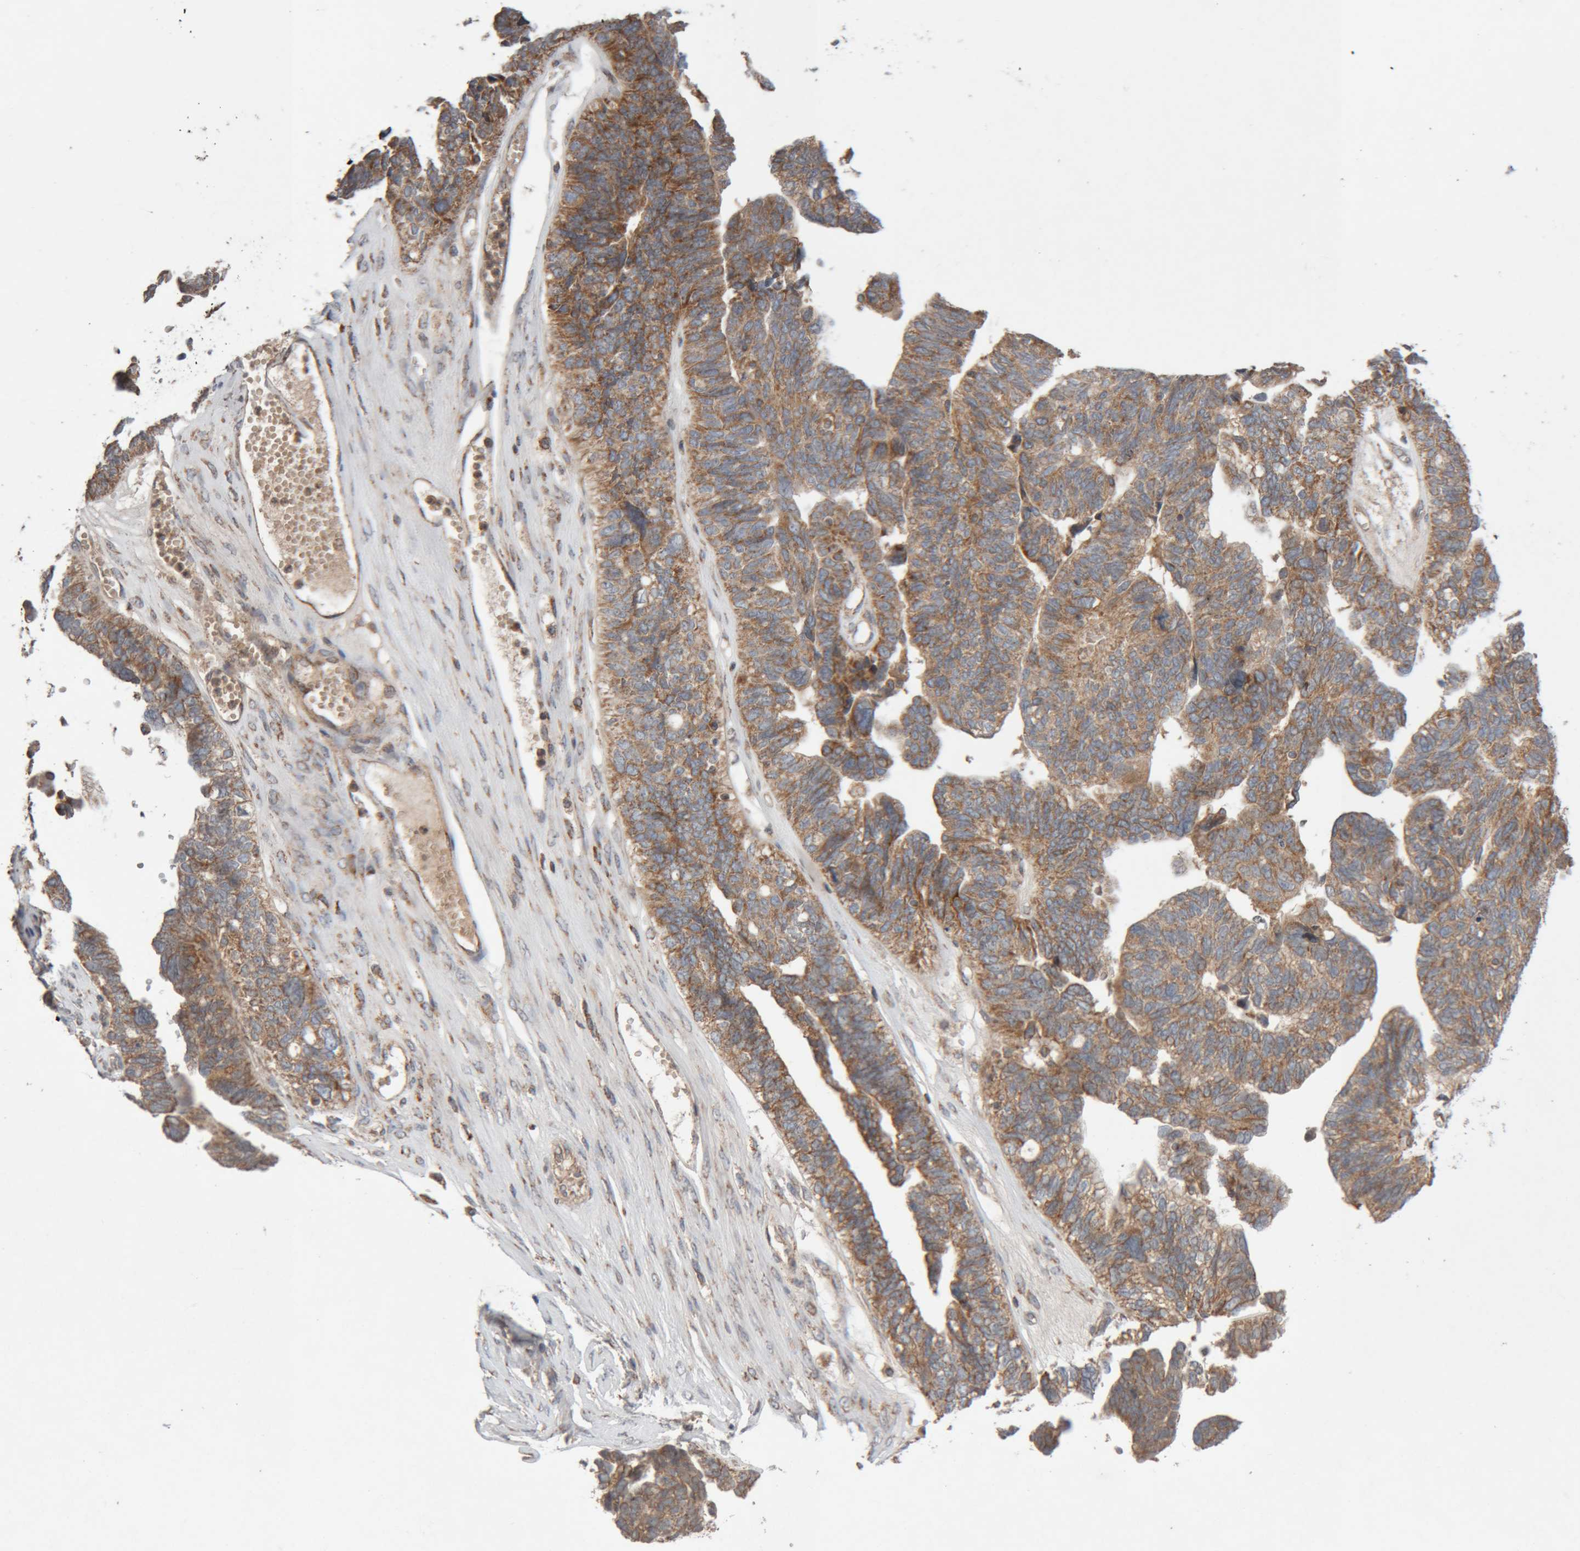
{"staining": {"intensity": "moderate", "quantity": ">75%", "location": "cytoplasmic/membranous"}, "tissue": "ovarian cancer", "cell_type": "Tumor cells", "image_type": "cancer", "snomed": [{"axis": "morphology", "description": "Cystadenocarcinoma, serous, NOS"}, {"axis": "topography", "description": "Ovary"}], "caption": "Ovarian cancer (serous cystadenocarcinoma) tissue displays moderate cytoplasmic/membranous expression in approximately >75% of tumor cells", "gene": "KIF21B", "patient": {"sex": "female", "age": 79}}